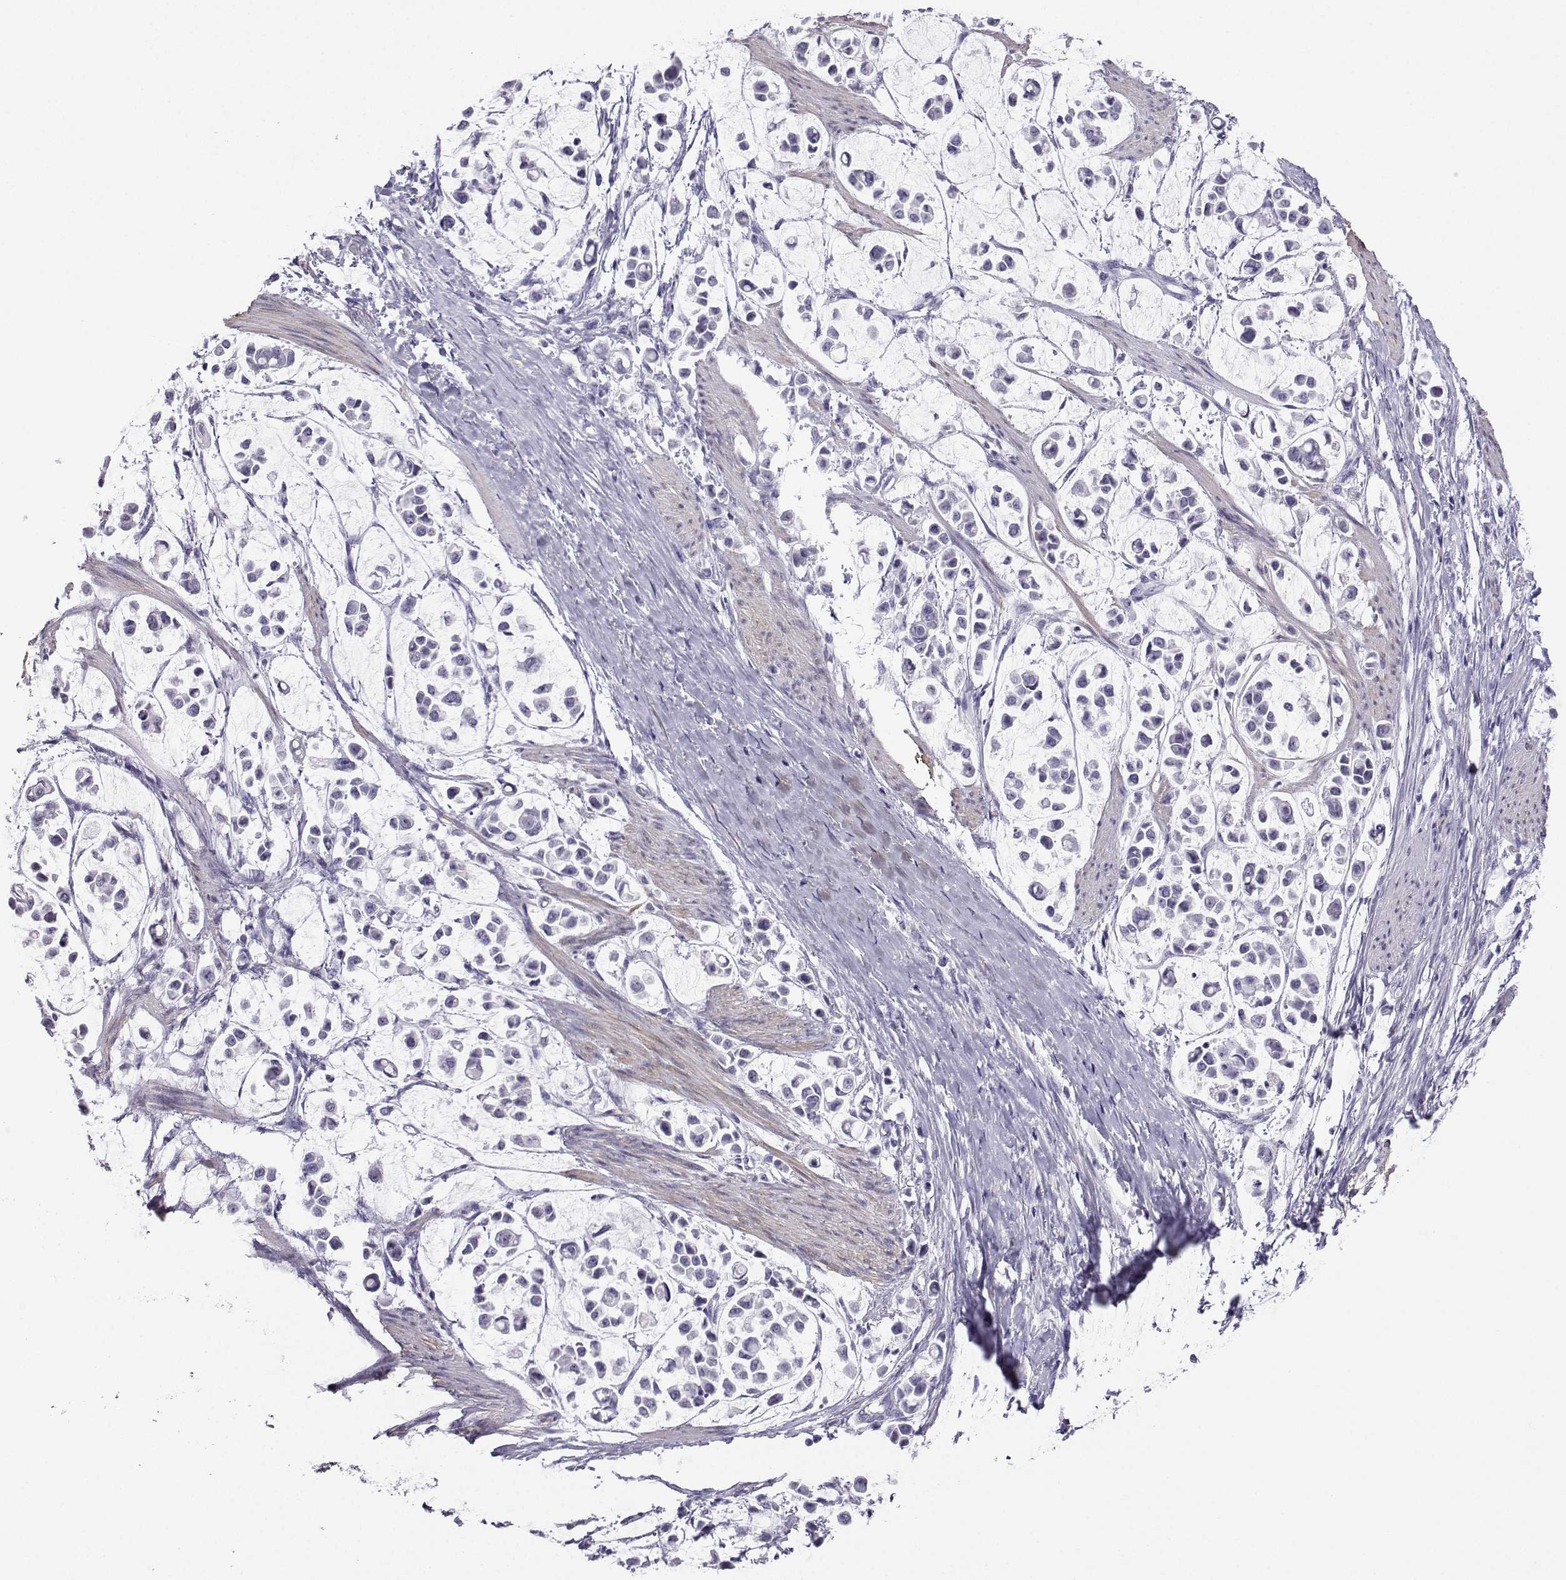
{"staining": {"intensity": "negative", "quantity": "none", "location": "none"}, "tissue": "stomach cancer", "cell_type": "Tumor cells", "image_type": "cancer", "snomed": [{"axis": "morphology", "description": "Adenocarcinoma, NOS"}, {"axis": "topography", "description": "Stomach"}], "caption": "IHC of human adenocarcinoma (stomach) shows no staining in tumor cells.", "gene": "KIF17", "patient": {"sex": "male", "age": 82}}